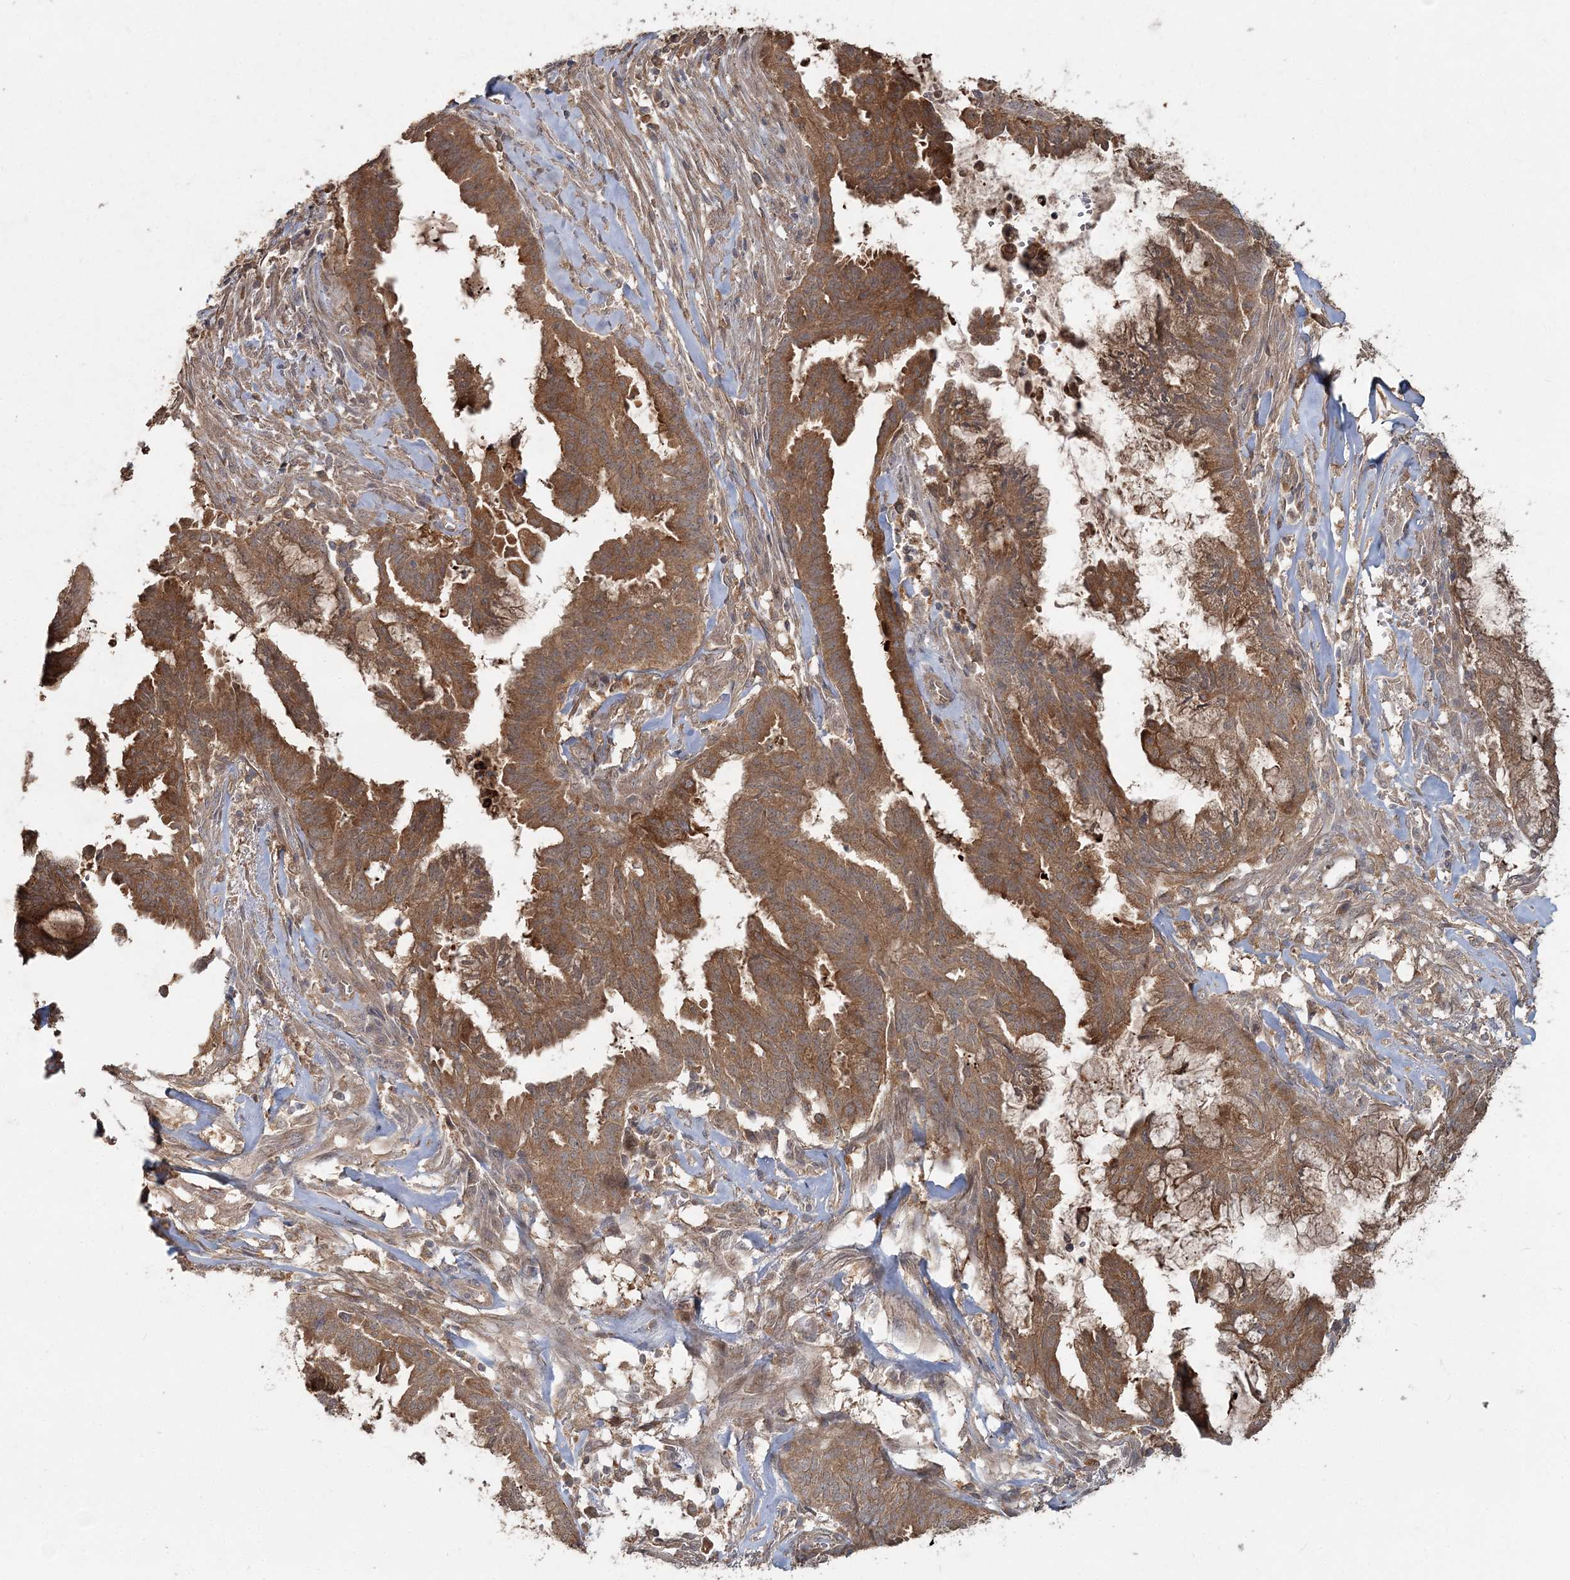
{"staining": {"intensity": "moderate", "quantity": ">75%", "location": "cytoplasmic/membranous"}, "tissue": "endometrial cancer", "cell_type": "Tumor cells", "image_type": "cancer", "snomed": [{"axis": "morphology", "description": "Adenocarcinoma, NOS"}, {"axis": "topography", "description": "Endometrium"}], "caption": "There is medium levels of moderate cytoplasmic/membranous expression in tumor cells of endometrial cancer, as demonstrated by immunohistochemical staining (brown color).", "gene": "SPRY1", "patient": {"sex": "female", "age": 86}}